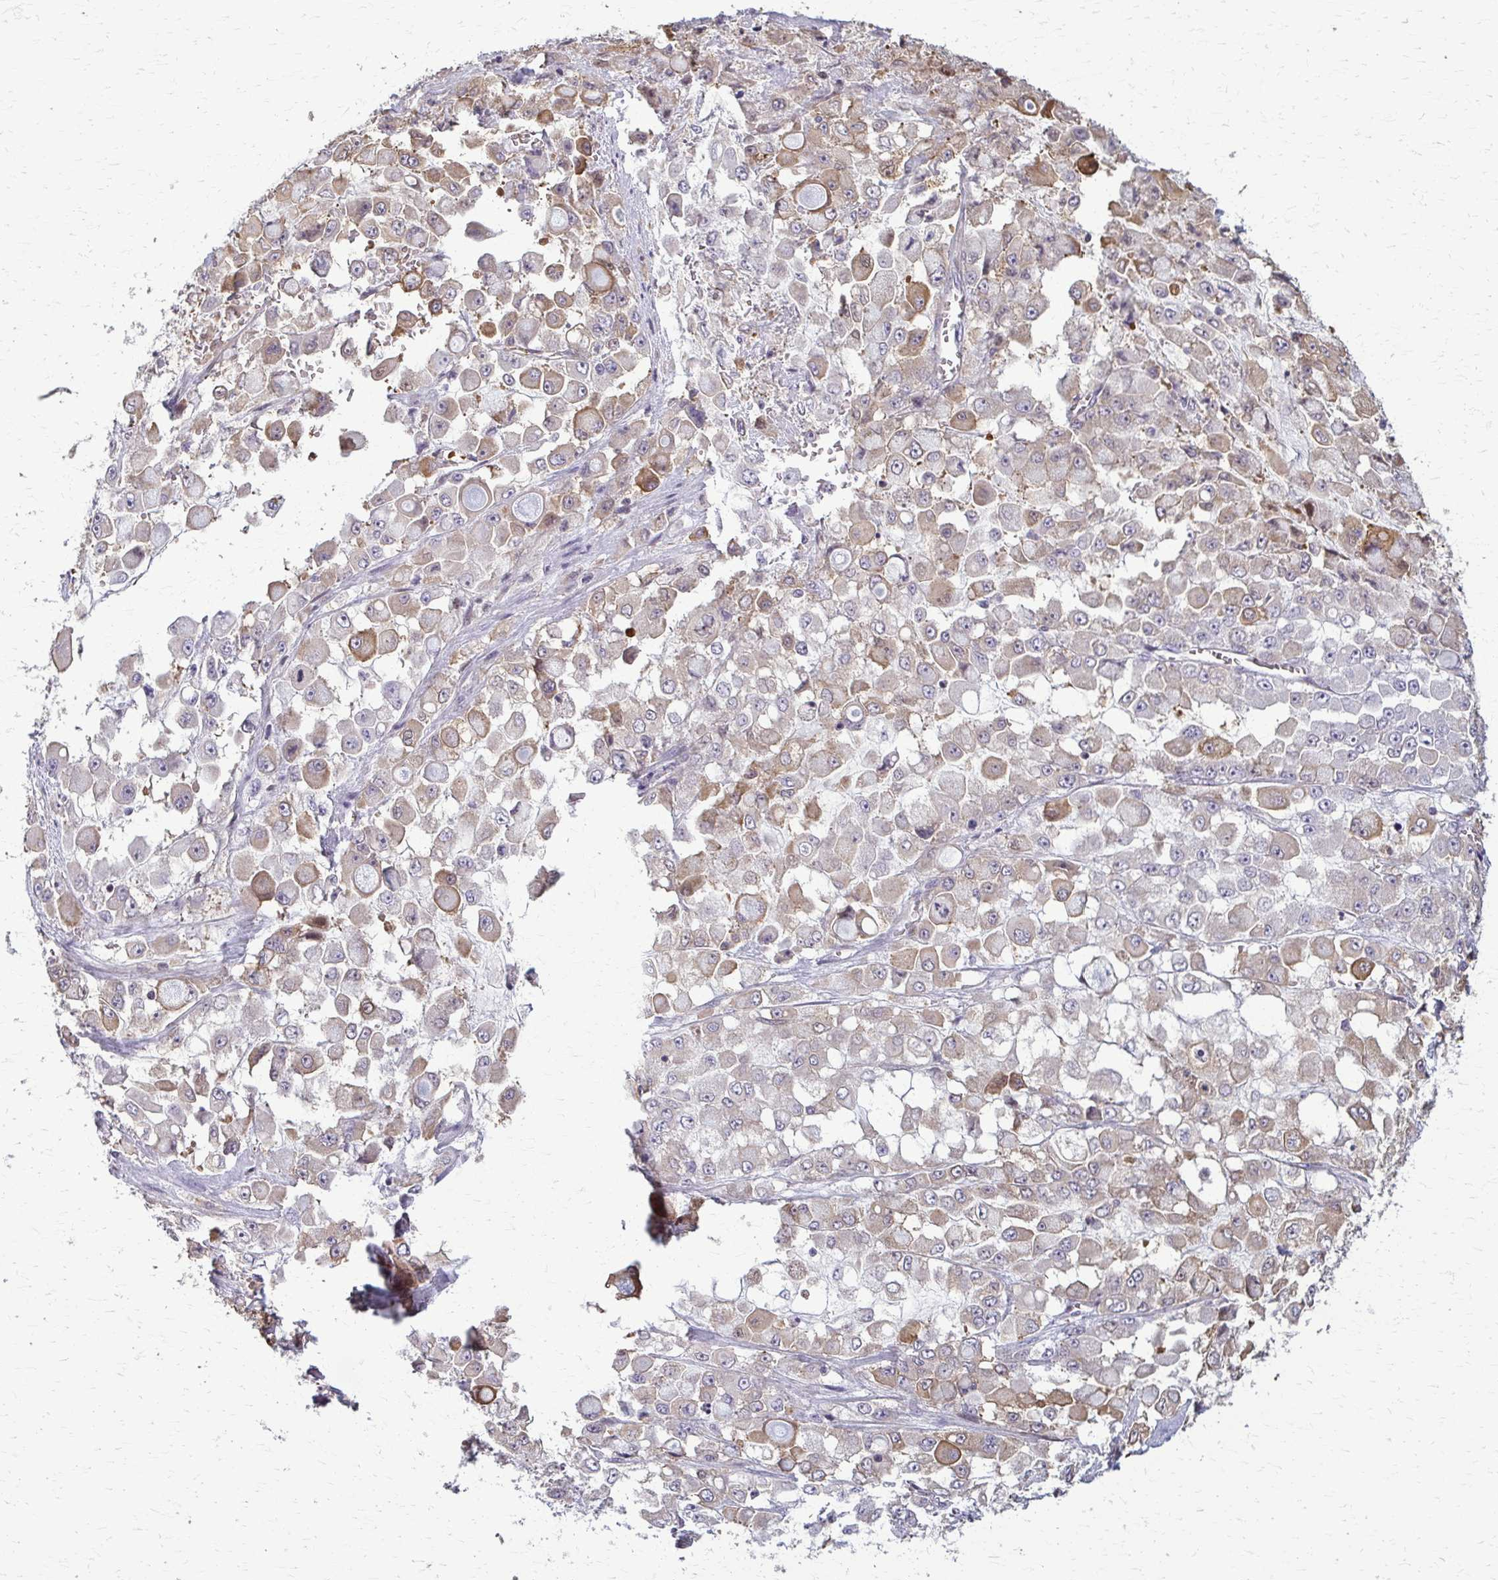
{"staining": {"intensity": "moderate", "quantity": "<25%", "location": "cytoplasmic/membranous"}, "tissue": "stomach cancer", "cell_type": "Tumor cells", "image_type": "cancer", "snomed": [{"axis": "morphology", "description": "Adenocarcinoma, NOS"}, {"axis": "topography", "description": "Stomach"}], "caption": "Protein expression analysis of stomach adenocarcinoma shows moderate cytoplasmic/membranous staining in approximately <25% of tumor cells. The staining is performed using DAB brown chromogen to label protein expression. The nuclei are counter-stained blue using hematoxylin.", "gene": "ZNF34", "patient": {"sex": "female", "age": 76}}